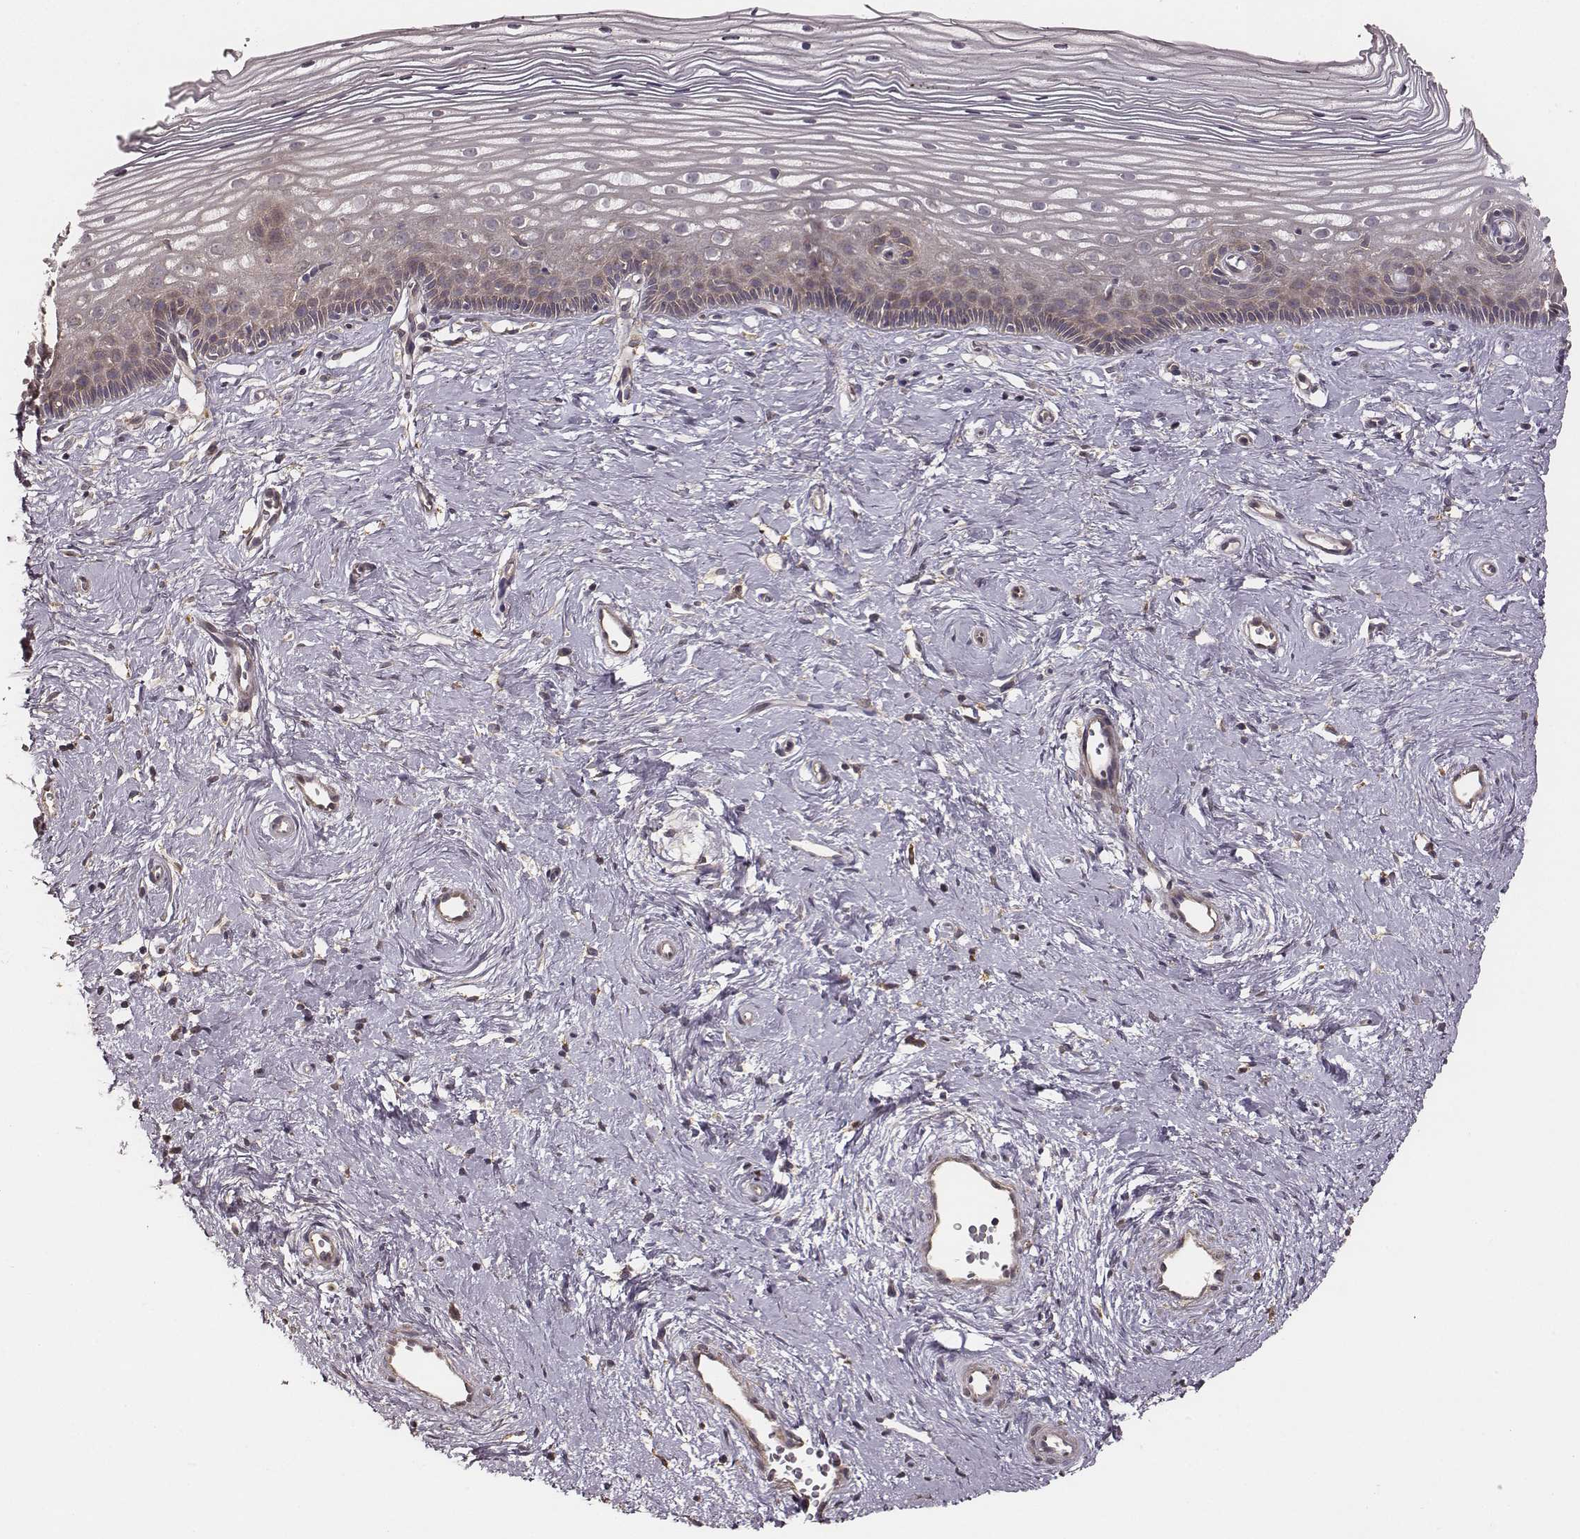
{"staining": {"intensity": "weak", "quantity": "25%-75%", "location": "cytoplasmic/membranous"}, "tissue": "cervix", "cell_type": "Glandular cells", "image_type": "normal", "snomed": [{"axis": "morphology", "description": "Normal tissue, NOS"}, {"axis": "topography", "description": "Cervix"}], "caption": "Immunohistochemistry (IHC) staining of normal cervix, which exhibits low levels of weak cytoplasmic/membranous positivity in approximately 25%-75% of glandular cells indicating weak cytoplasmic/membranous protein positivity. The staining was performed using DAB (3,3'-diaminobenzidine) (brown) for protein detection and nuclei were counterstained in hematoxylin (blue).", "gene": "VPS26A", "patient": {"sex": "female", "age": 40}}